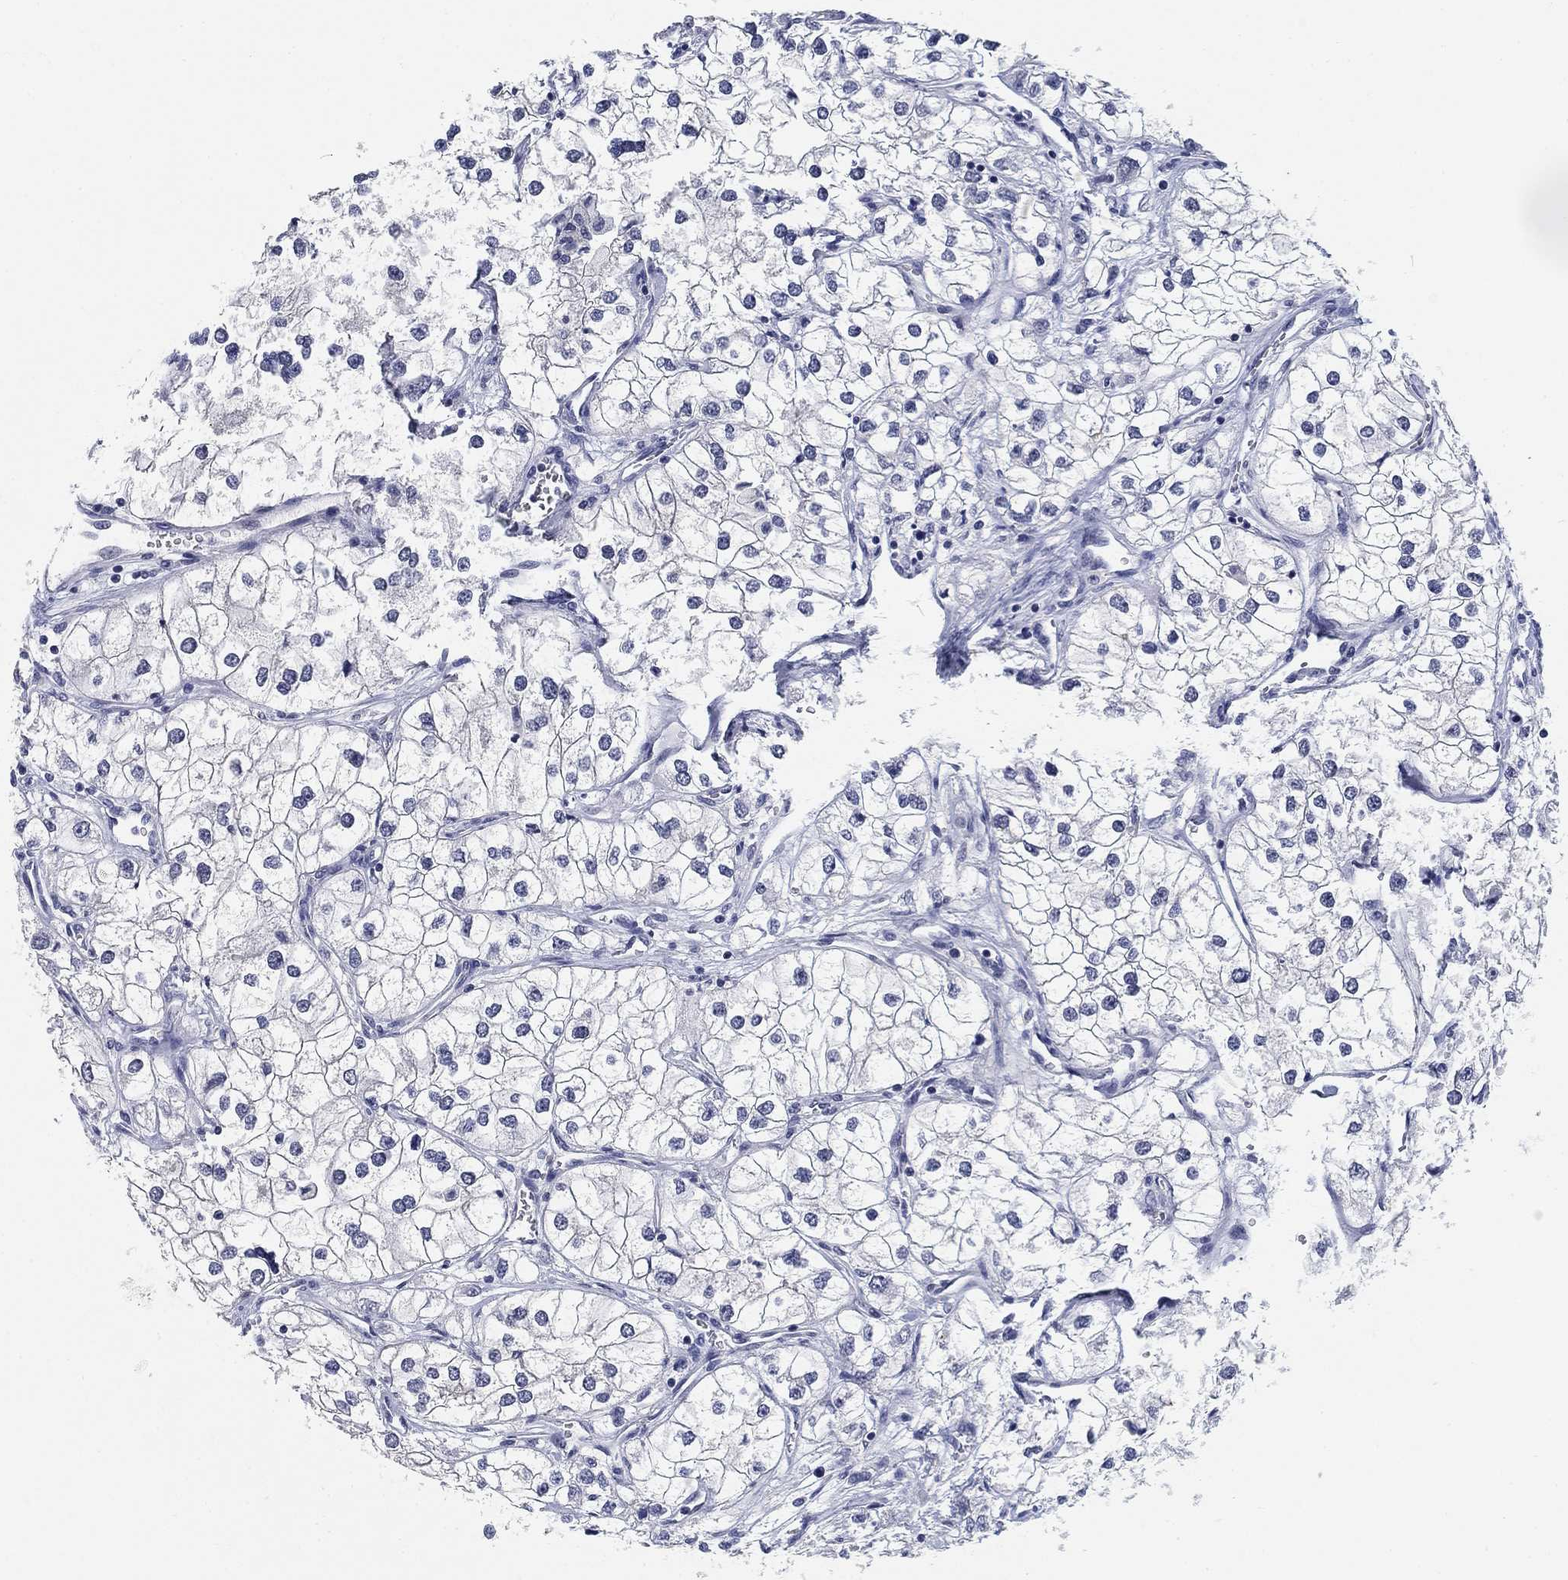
{"staining": {"intensity": "negative", "quantity": "none", "location": "none"}, "tissue": "renal cancer", "cell_type": "Tumor cells", "image_type": "cancer", "snomed": [{"axis": "morphology", "description": "Adenocarcinoma, NOS"}, {"axis": "topography", "description": "Kidney"}], "caption": "DAB (3,3'-diaminobenzidine) immunohistochemical staining of renal cancer demonstrates no significant expression in tumor cells.", "gene": "CLUL1", "patient": {"sex": "male", "age": 59}}